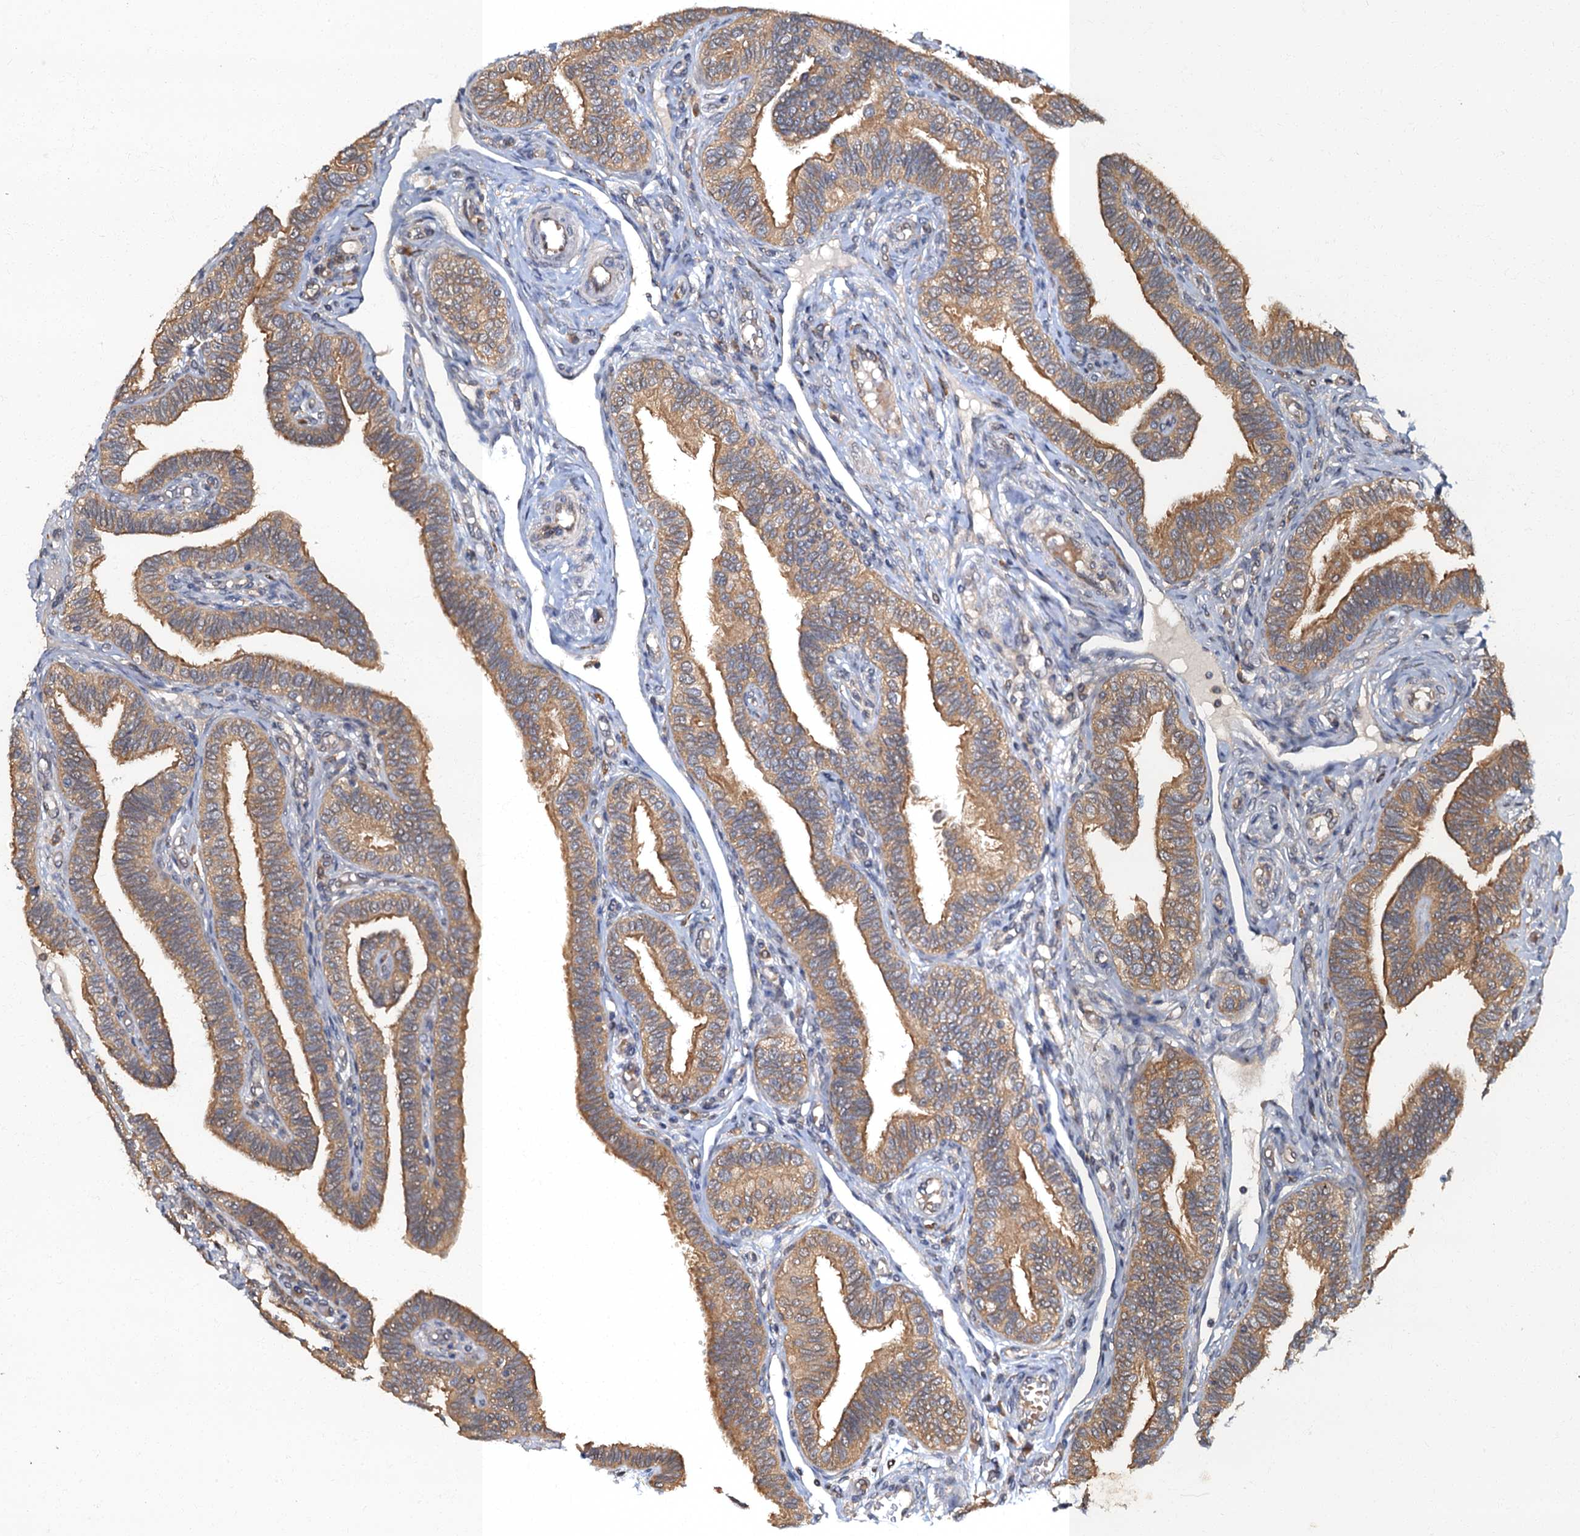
{"staining": {"intensity": "moderate", "quantity": ">75%", "location": "cytoplasmic/membranous"}, "tissue": "fallopian tube", "cell_type": "Glandular cells", "image_type": "normal", "snomed": [{"axis": "morphology", "description": "Normal tissue, NOS"}, {"axis": "topography", "description": "Fallopian tube"}], "caption": "Immunohistochemistry staining of unremarkable fallopian tube, which reveals medium levels of moderate cytoplasmic/membranous staining in about >75% of glandular cells indicating moderate cytoplasmic/membranous protein staining. The staining was performed using DAB (3,3'-diaminobenzidine) (brown) for protein detection and nuclei were counterstained in hematoxylin (blue).", "gene": "TBCK", "patient": {"sex": "female", "age": 39}}